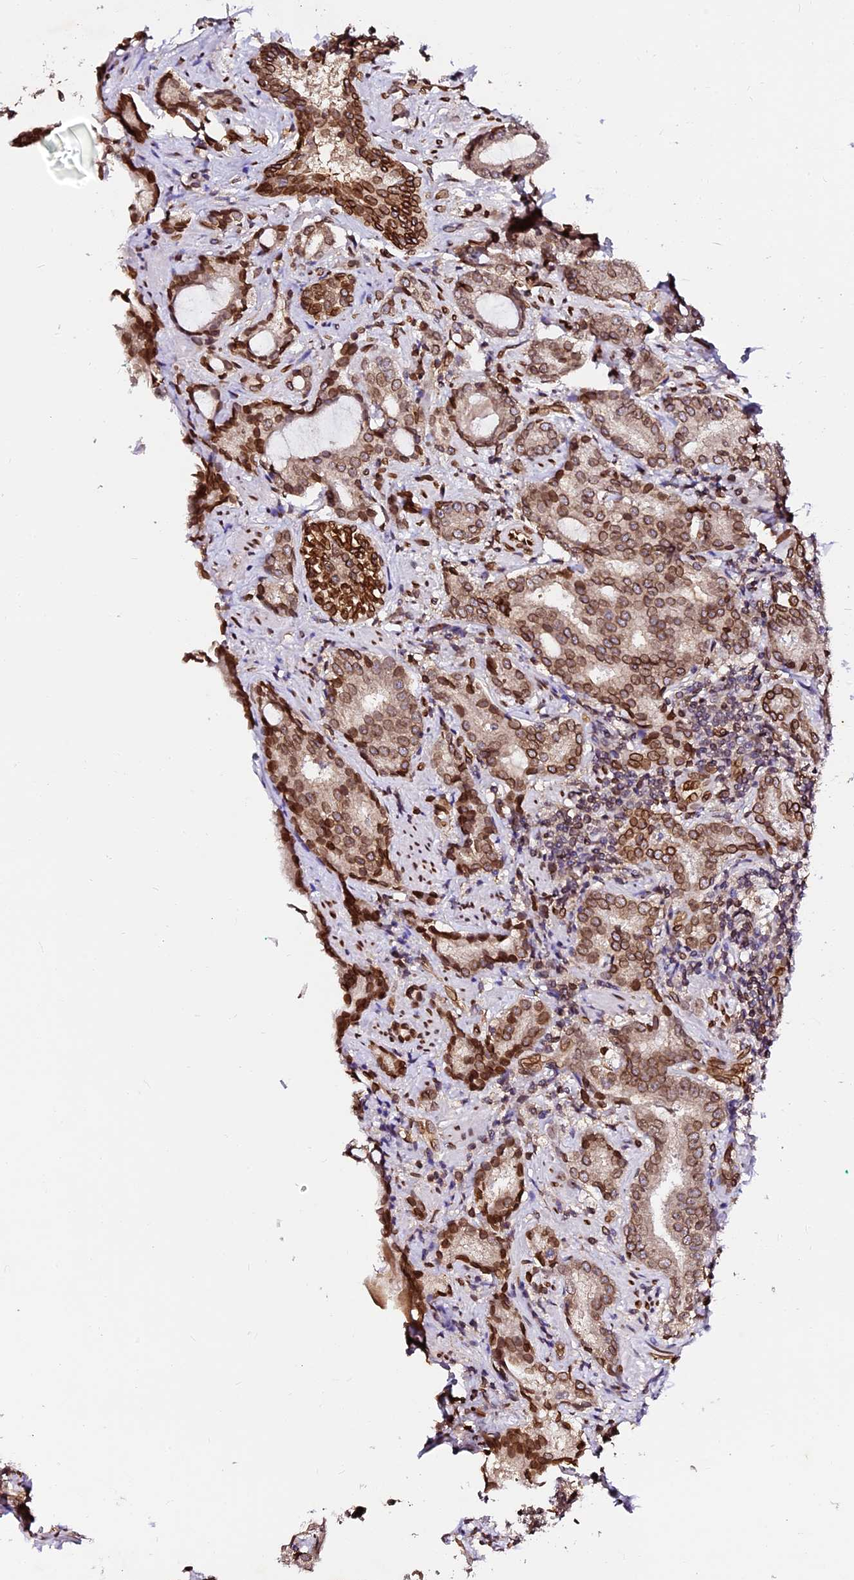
{"staining": {"intensity": "moderate", "quantity": ">75%", "location": "cytoplasmic/membranous,nuclear"}, "tissue": "prostate cancer", "cell_type": "Tumor cells", "image_type": "cancer", "snomed": [{"axis": "morphology", "description": "Adenocarcinoma, High grade"}, {"axis": "topography", "description": "Prostate"}], "caption": "Immunohistochemical staining of human prostate cancer (adenocarcinoma (high-grade)) reveals medium levels of moderate cytoplasmic/membranous and nuclear expression in approximately >75% of tumor cells.", "gene": "ANAPC5", "patient": {"sex": "male", "age": 63}}